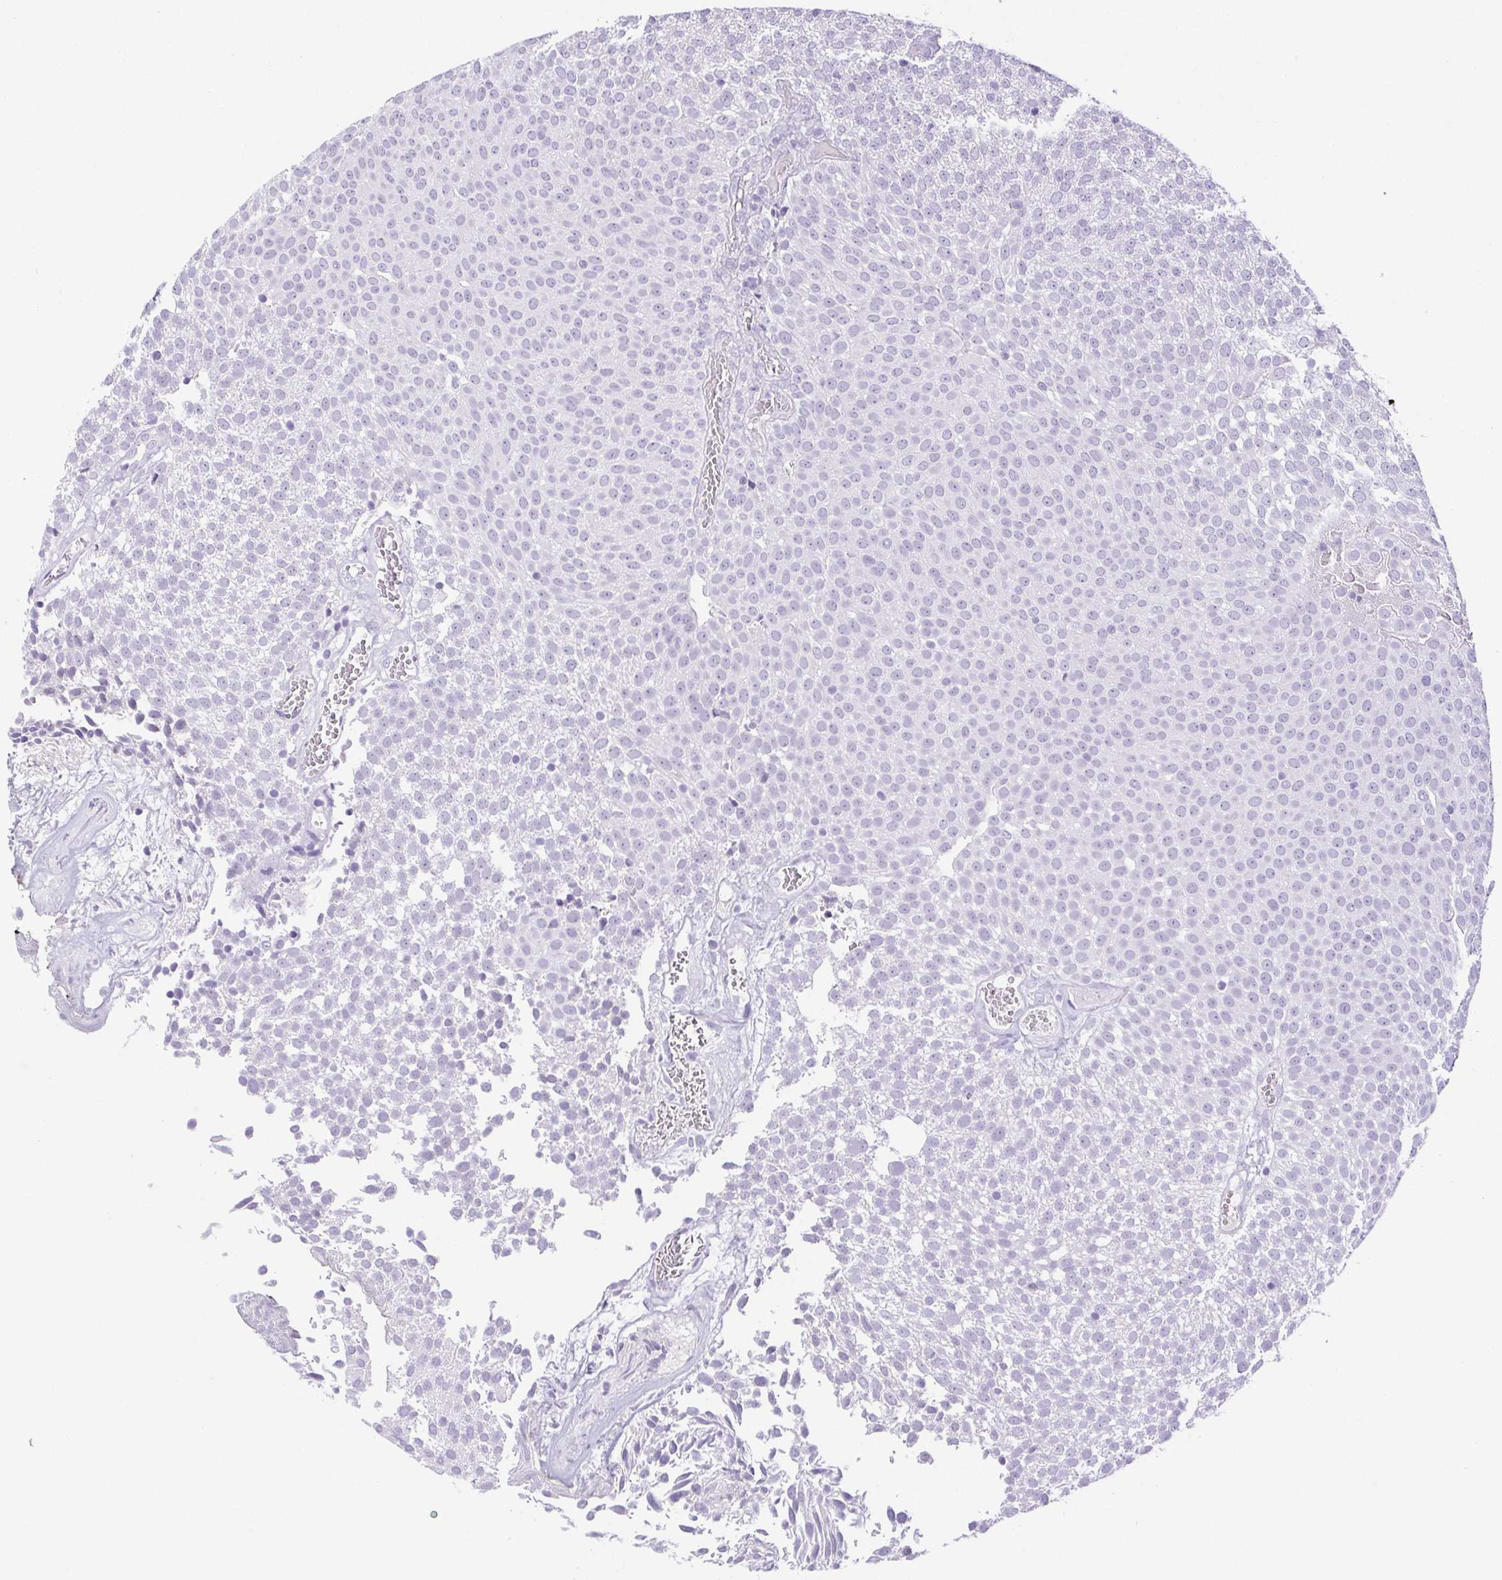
{"staining": {"intensity": "negative", "quantity": "none", "location": "none"}, "tissue": "urothelial cancer", "cell_type": "Tumor cells", "image_type": "cancer", "snomed": [{"axis": "morphology", "description": "Urothelial carcinoma, Low grade"}, {"axis": "topography", "description": "Urinary bladder"}], "caption": "This is an IHC photomicrograph of urothelial cancer. There is no staining in tumor cells.", "gene": "PAPPA2", "patient": {"sex": "female", "age": 79}}